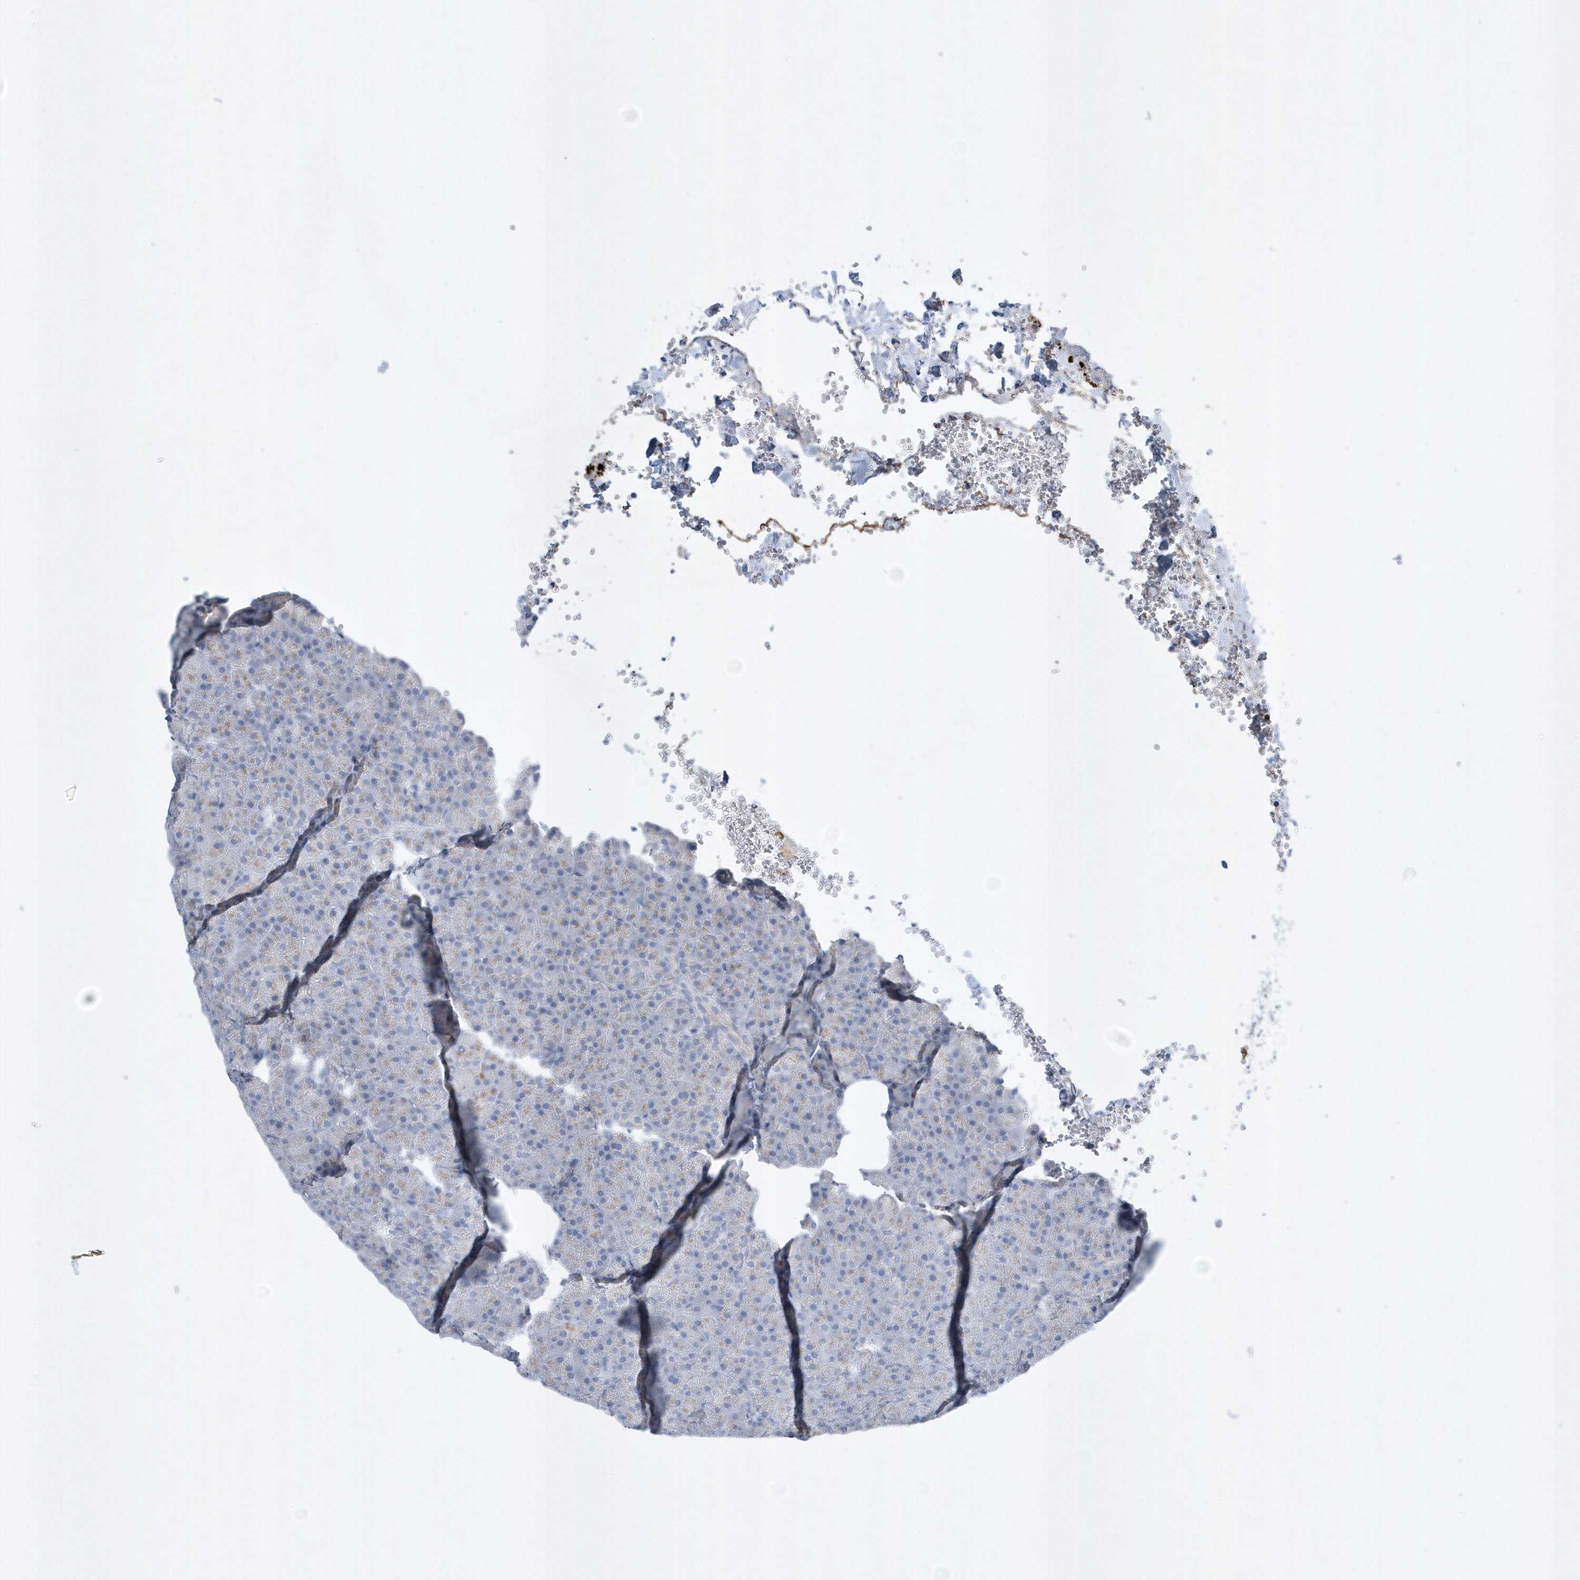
{"staining": {"intensity": "weak", "quantity": "<25%", "location": "cytoplasmic/membranous"}, "tissue": "pancreas", "cell_type": "Exocrine glandular cells", "image_type": "normal", "snomed": [{"axis": "morphology", "description": "Normal tissue, NOS"}, {"axis": "morphology", "description": "Carcinoid, malignant, NOS"}, {"axis": "topography", "description": "Pancreas"}], "caption": "High magnification brightfield microscopy of normal pancreas stained with DAB (3,3'-diaminobenzidine) (brown) and counterstained with hematoxylin (blue): exocrine glandular cells show no significant staining.", "gene": "SPATA18", "patient": {"sex": "female", "age": 35}}